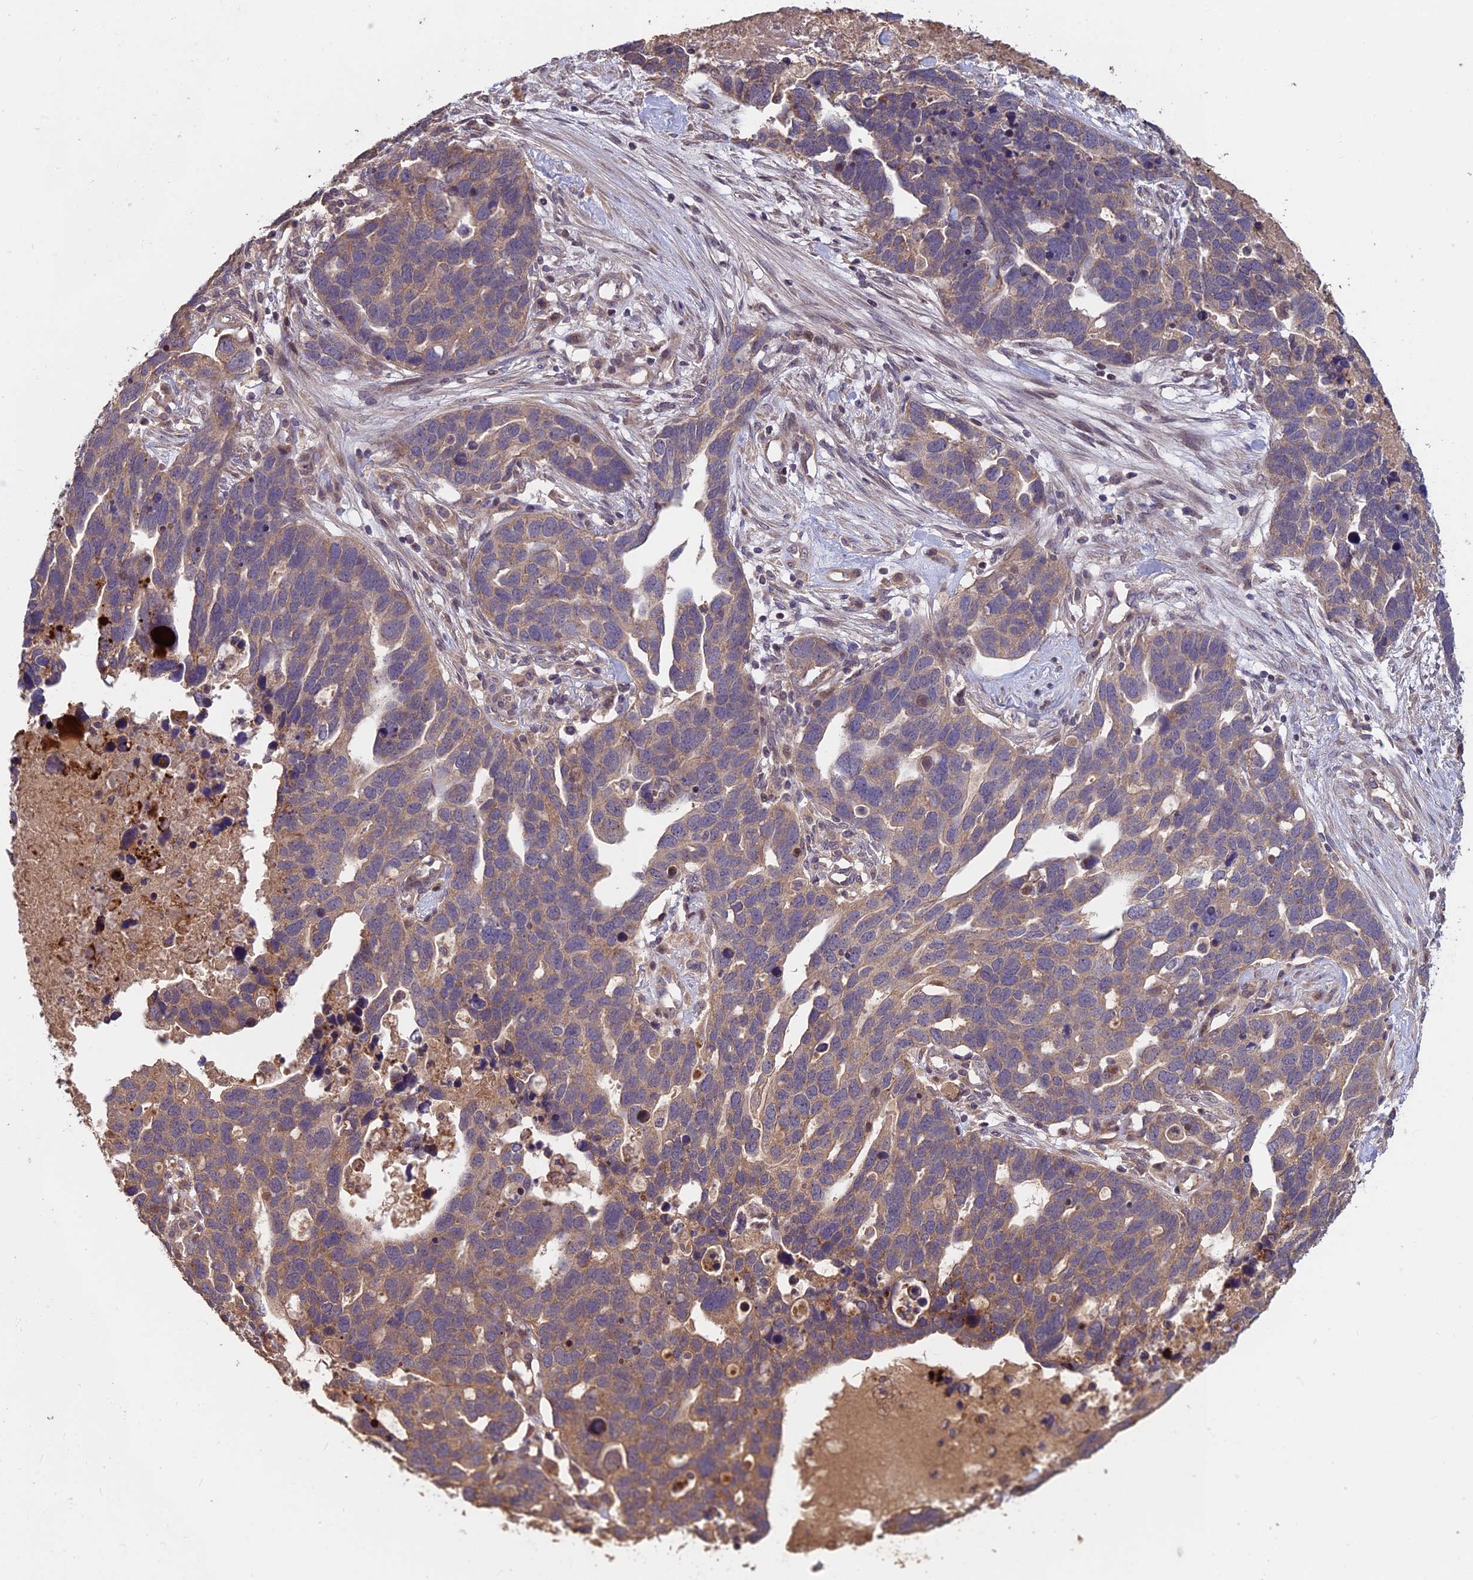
{"staining": {"intensity": "moderate", "quantity": ">75%", "location": "cytoplasmic/membranous"}, "tissue": "ovarian cancer", "cell_type": "Tumor cells", "image_type": "cancer", "snomed": [{"axis": "morphology", "description": "Cystadenocarcinoma, serous, NOS"}, {"axis": "topography", "description": "Ovary"}], "caption": "The immunohistochemical stain shows moderate cytoplasmic/membranous staining in tumor cells of ovarian serous cystadenocarcinoma tissue.", "gene": "SHISA5", "patient": {"sex": "female", "age": 54}}